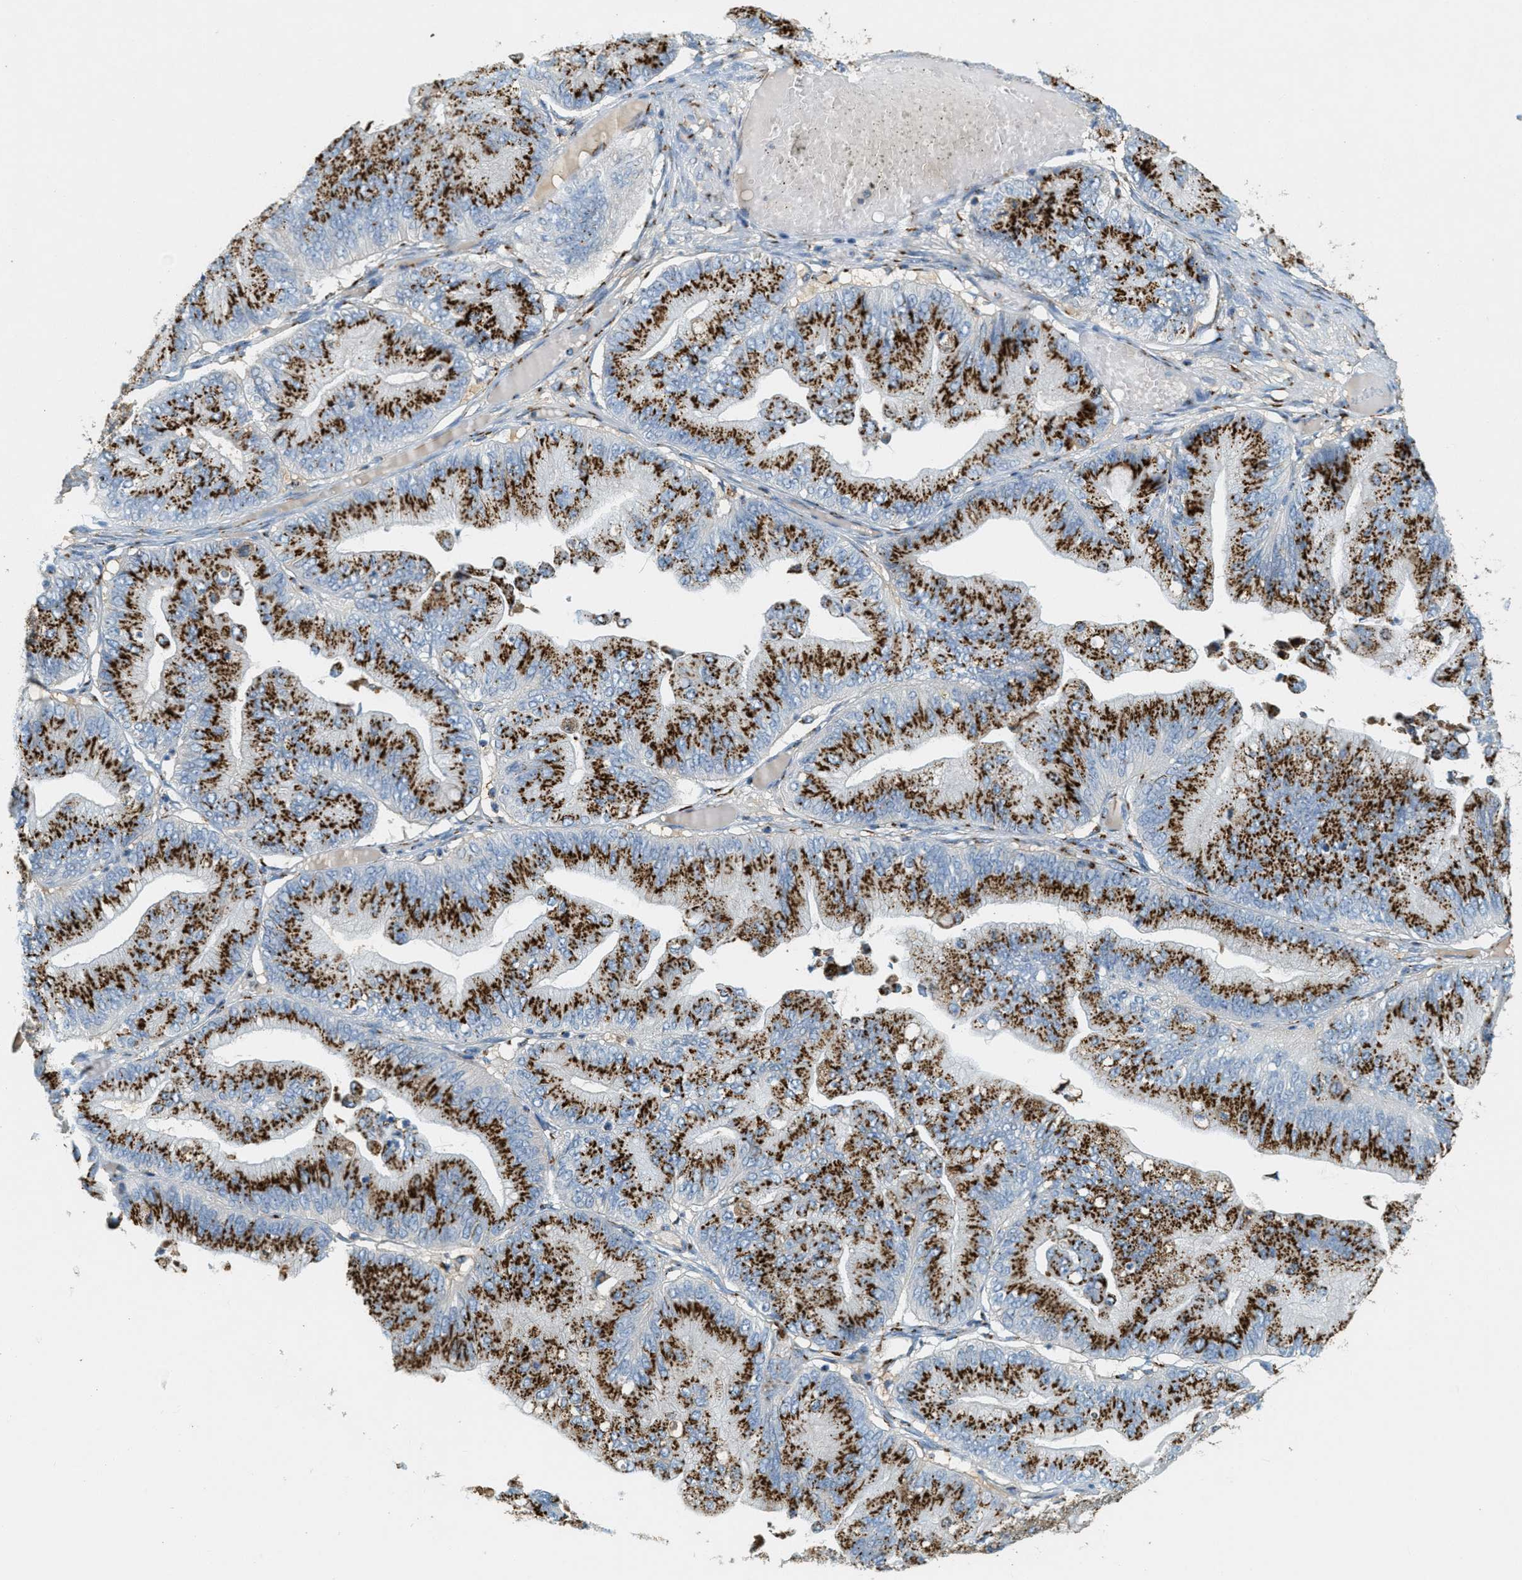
{"staining": {"intensity": "strong", "quantity": ">75%", "location": "cytoplasmic/membranous"}, "tissue": "ovarian cancer", "cell_type": "Tumor cells", "image_type": "cancer", "snomed": [{"axis": "morphology", "description": "Cystadenocarcinoma, mucinous, NOS"}, {"axis": "topography", "description": "Ovary"}], "caption": "A high-resolution micrograph shows immunohistochemistry staining of ovarian mucinous cystadenocarcinoma, which shows strong cytoplasmic/membranous positivity in about >75% of tumor cells.", "gene": "ENTPD4", "patient": {"sex": "female", "age": 61}}